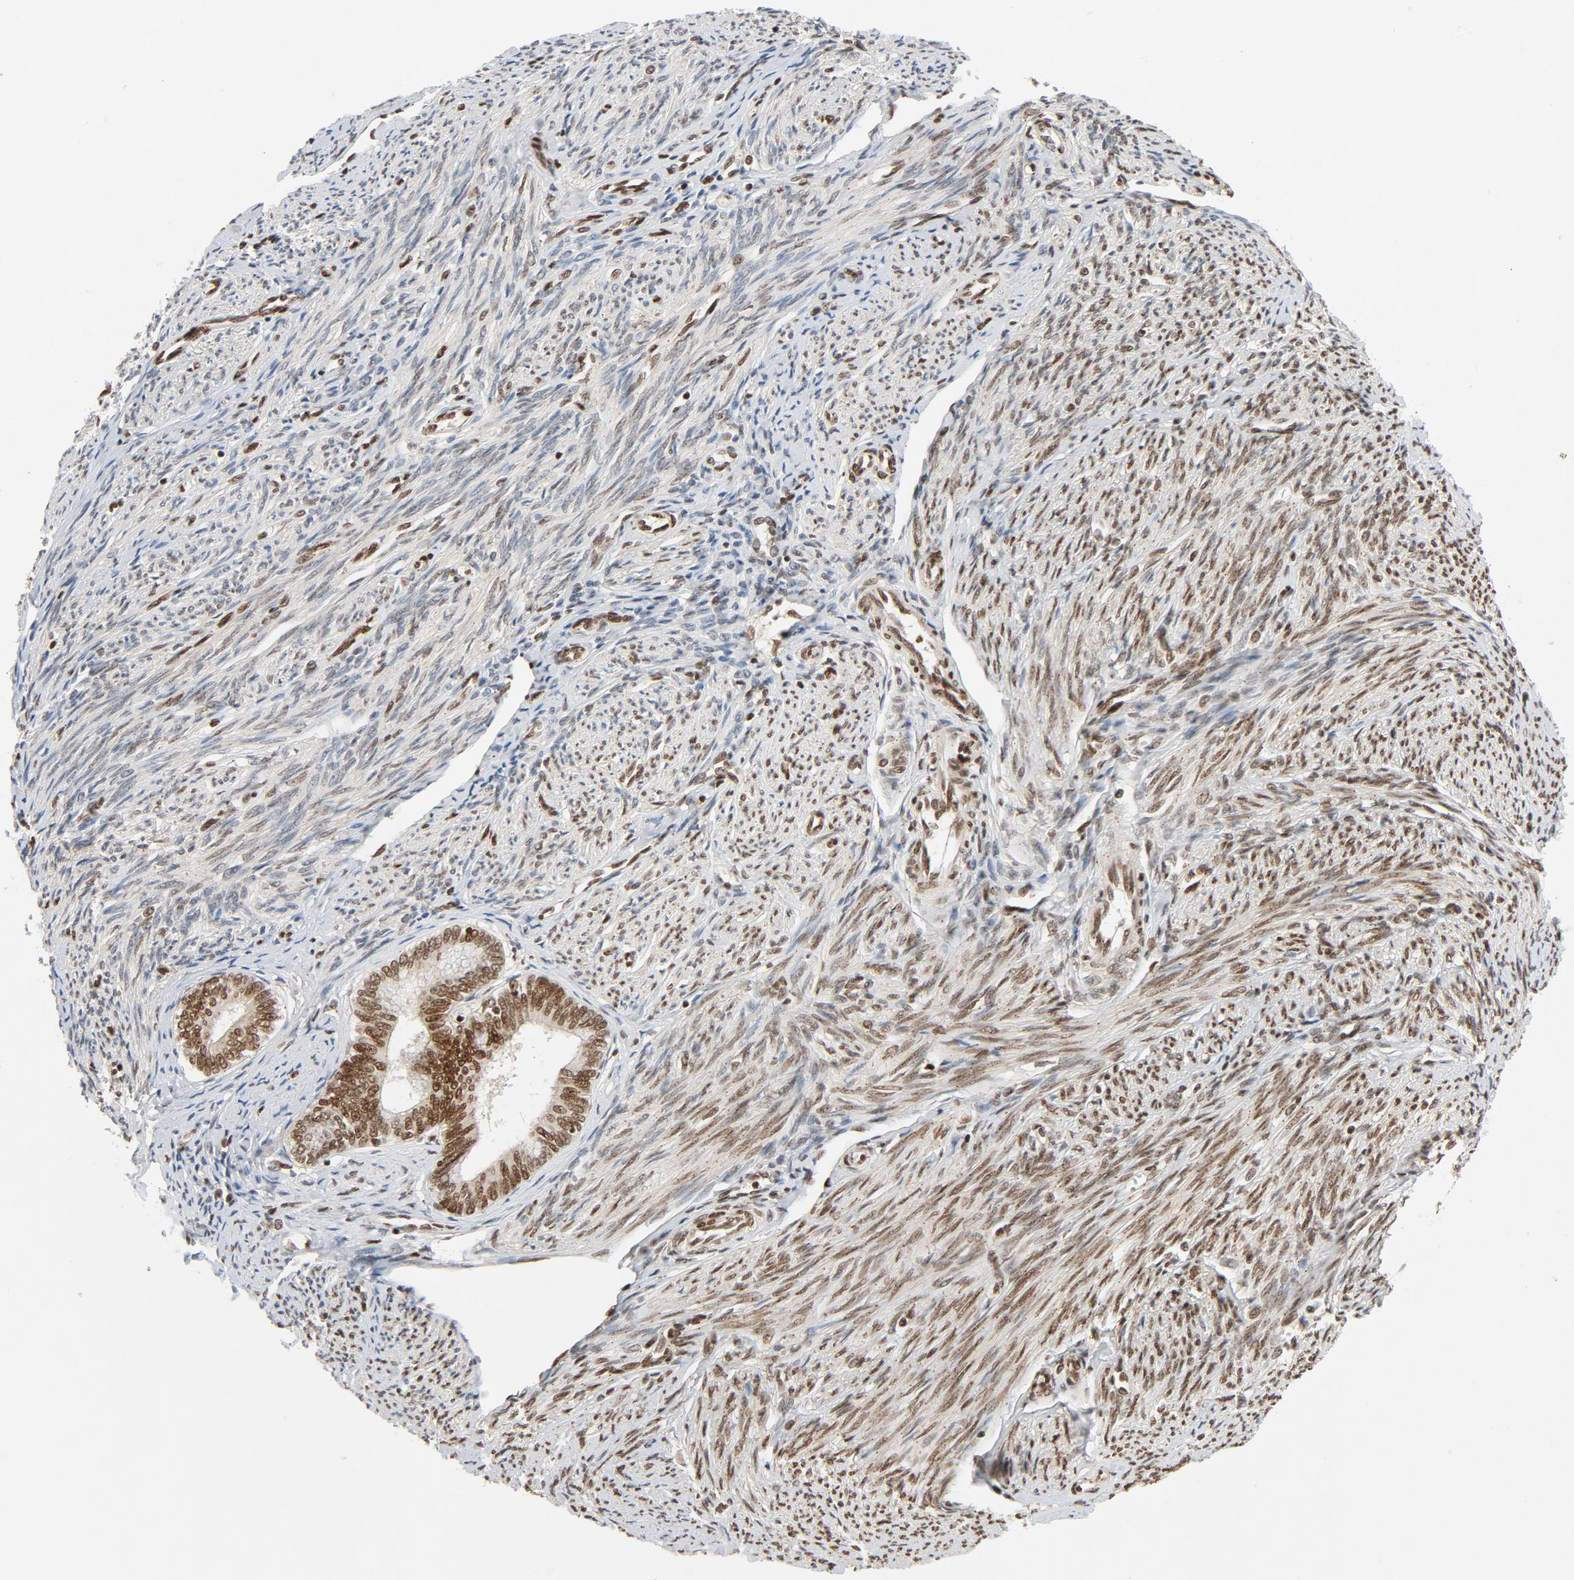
{"staining": {"intensity": "moderate", "quantity": ">75%", "location": "nuclear"}, "tissue": "endometrial cancer", "cell_type": "Tumor cells", "image_type": "cancer", "snomed": [{"axis": "morphology", "description": "Adenocarcinoma, NOS"}, {"axis": "topography", "description": "Endometrium"}], "caption": "A photomicrograph of endometrial adenocarcinoma stained for a protein reveals moderate nuclear brown staining in tumor cells. (IHC, brightfield microscopy, high magnification).", "gene": "SMARCD1", "patient": {"sex": "female", "age": 75}}